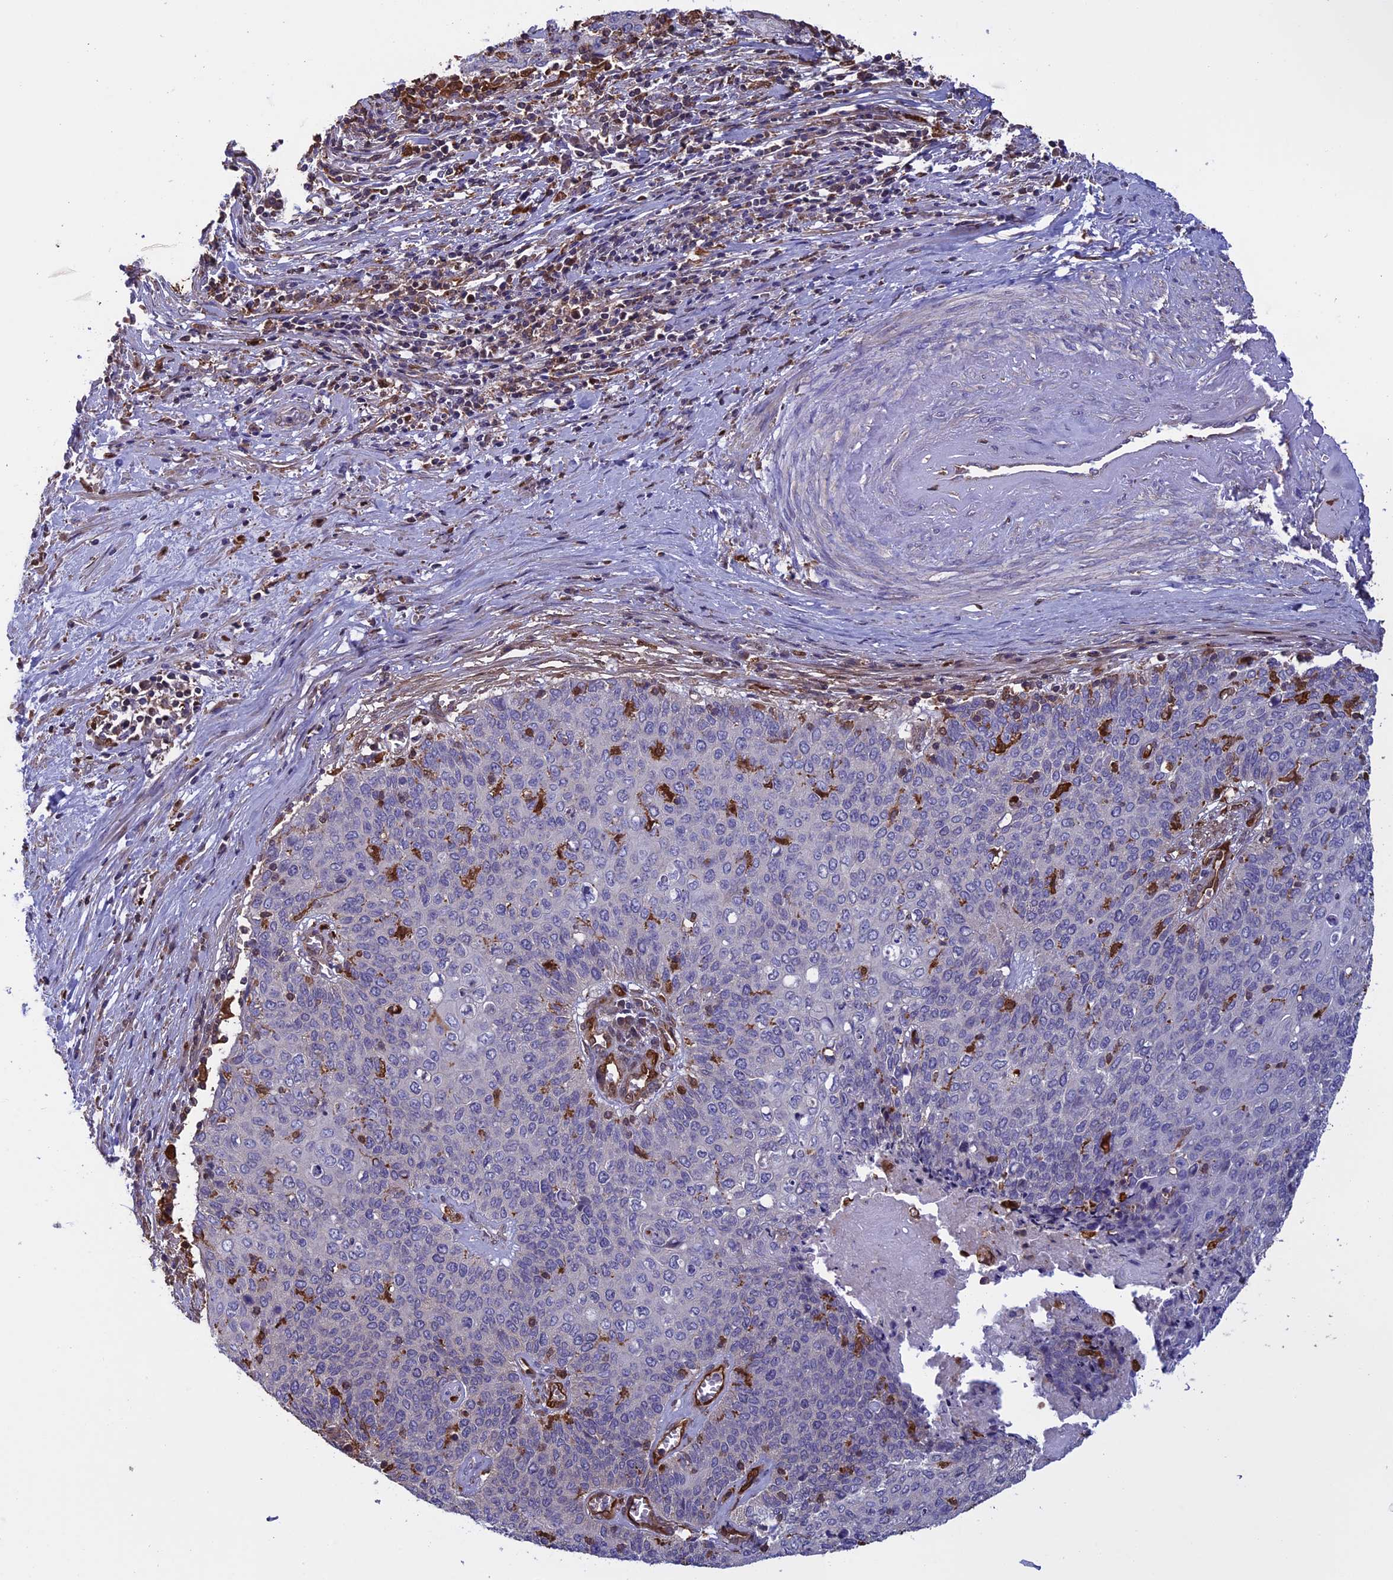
{"staining": {"intensity": "negative", "quantity": "none", "location": "none"}, "tissue": "cervical cancer", "cell_type": "Tumor cells", "image_type": "cancer", "snomed": [{"axis": "morphology", "description": "Squamous cell carcinoma, NOS"}, {"axis": "topography", "description": "Cervix"}], "caption": "An immunohistochemistry photomicrograph of cervical cancer (squamous cell carcinoma) is shown. There is no staining in tumor cells of cervical cancer (squamous cell carcinoma).", "gene": "ARHGAP18", "patient": {"sex": "female", "age": 39}}